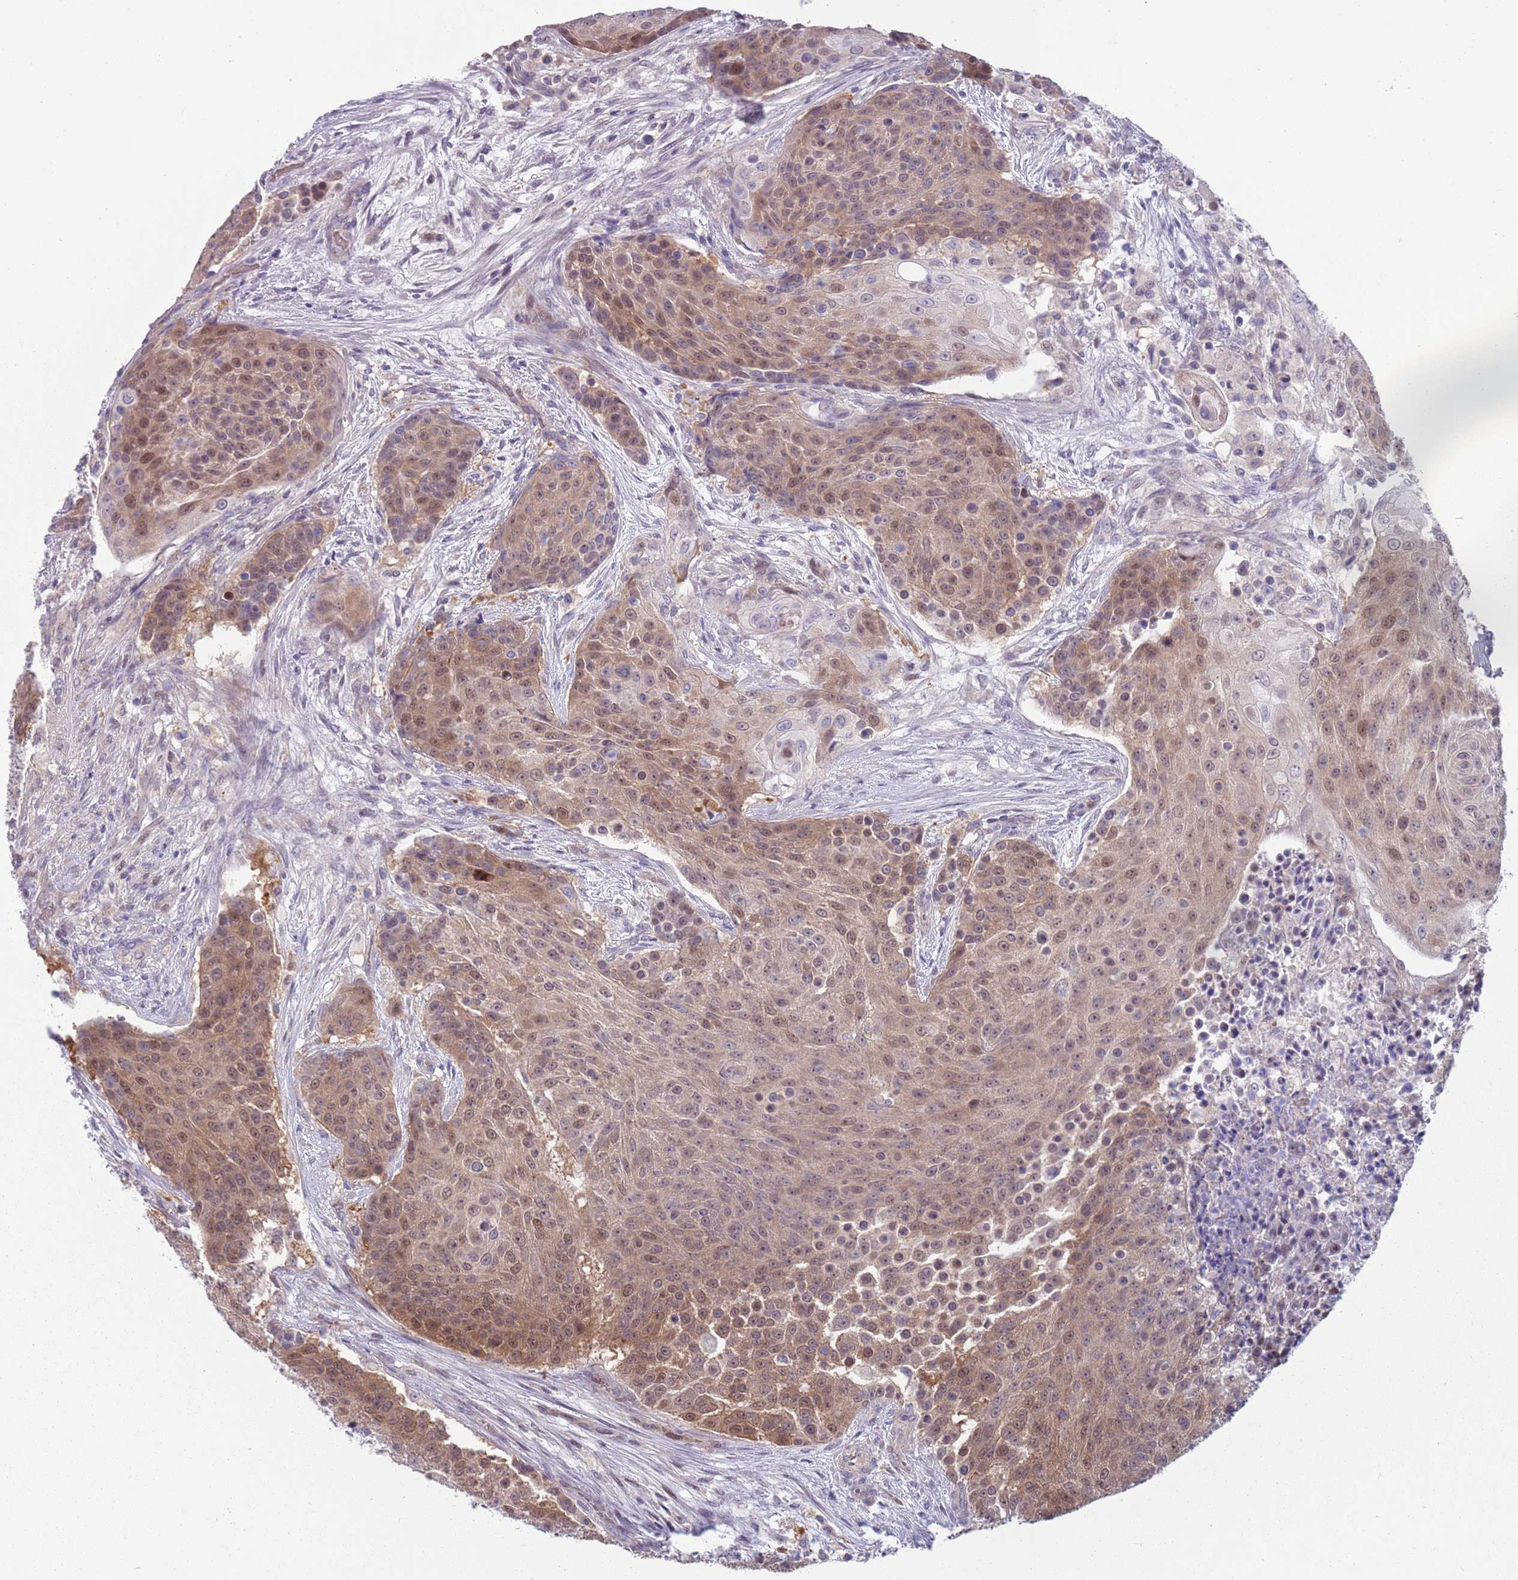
{"staining": {"intensity": "weak", "quantity": ">75%", "location": "cytoplasmic/membranous,nuclear"}, "tissue": "urothelial cancer", "cell_type": "Tumor cells", "image_type": "cancer", "snomed": [{"axis": "morphology", "description": "Urothelial carcinoma, High grade"}, {"axis": "topography", "description": "Urinary bladder"}], "caption": "This is an image of immunohistochemistry (IHC) staining of urothelial carcinoma (high-grade), which shows weak expression in the cytoplasmic/membranous and nuclear of tumor cells.", "gene": "CLNS1A", "patient": {"sex": "female", "age": 63}}